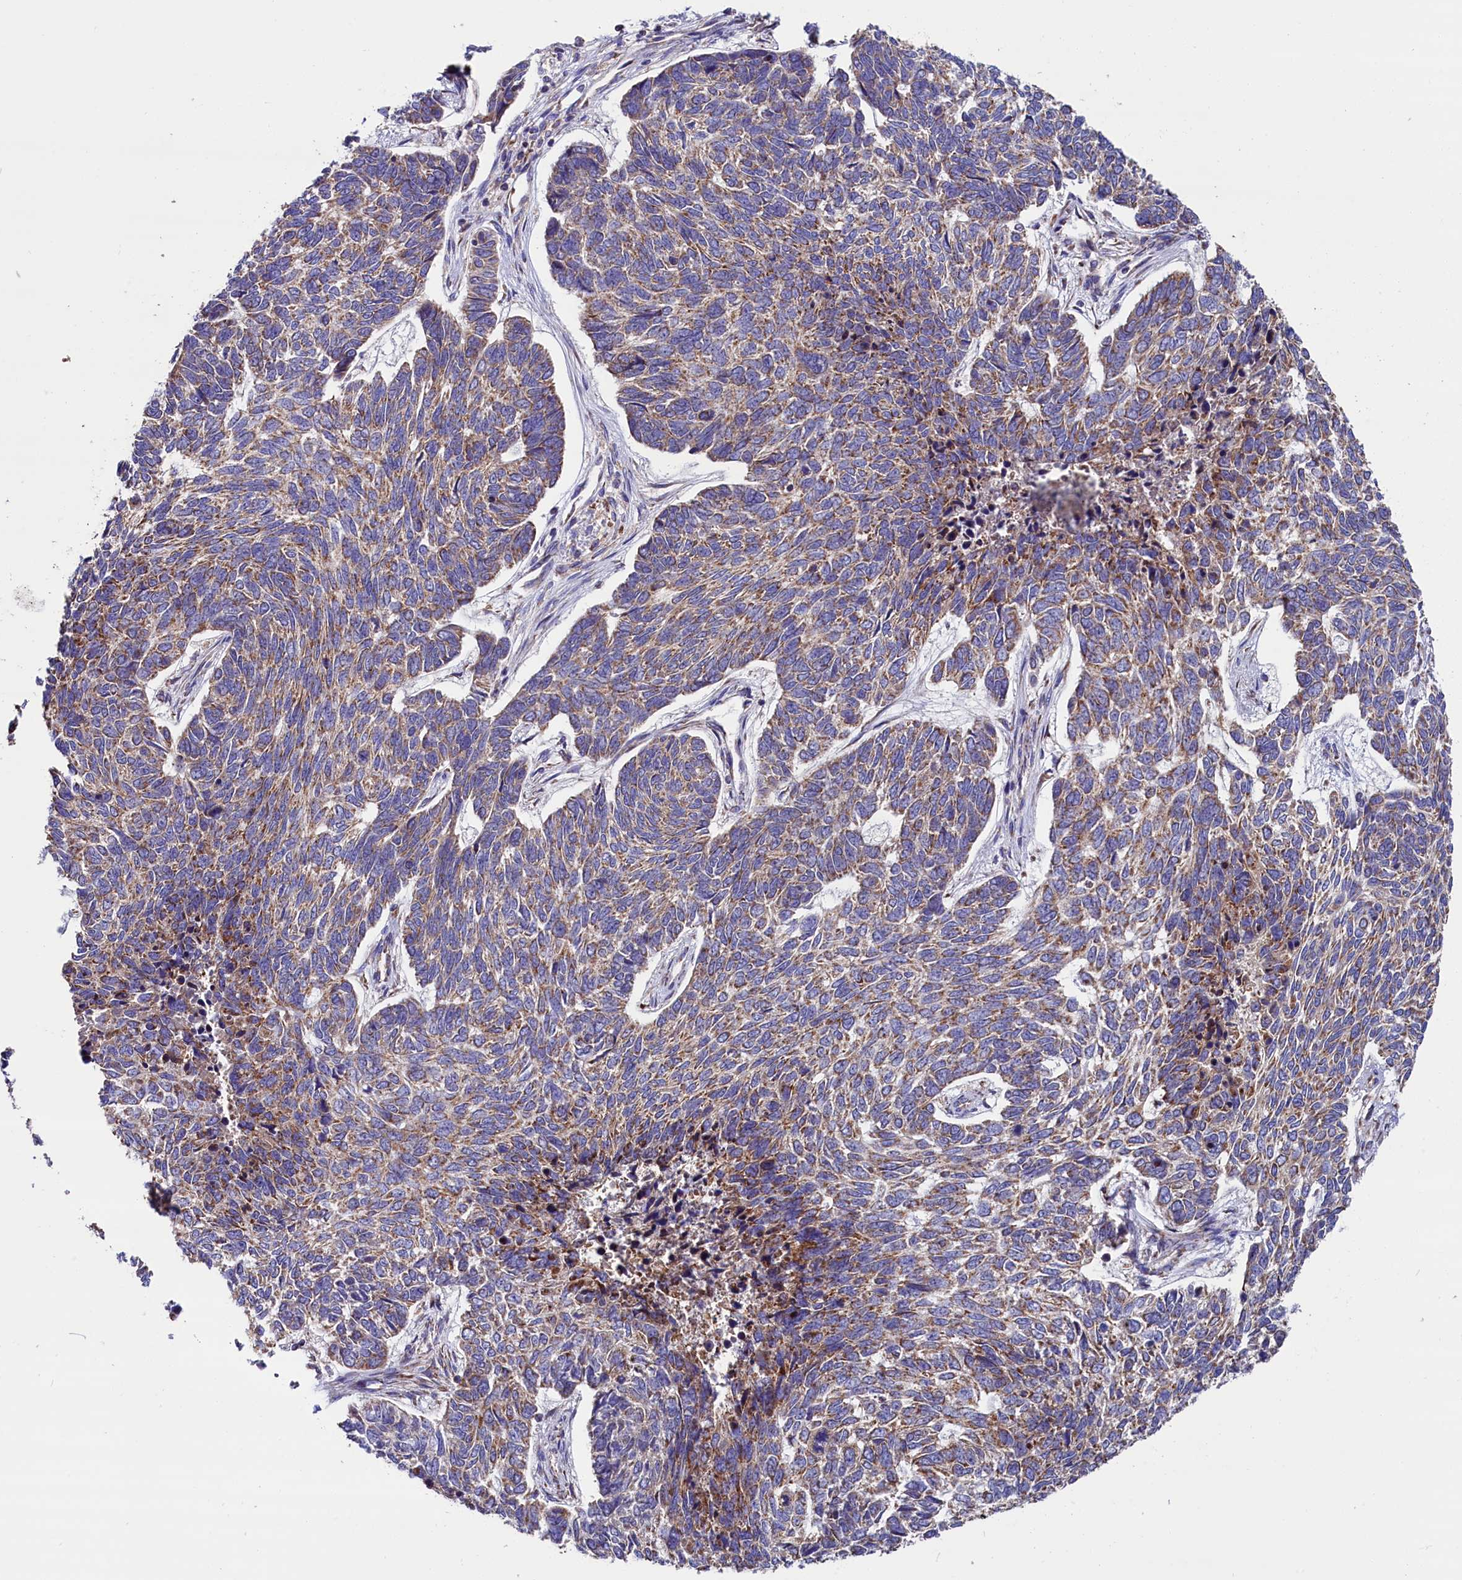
{"staining": {"intensity": "moderate", "quantity": "25%-75%", "location": "cytoplasmic/membranous"}, "tissue": "skin cancer", "cell_type": "Tumor cells", "image_type": "cancer", "snomed": [{"axis": "morphology", "description": "Basal cell carcinoma"}, {"axis": "topography", "description": "Skin"}], "caption": "IHC micrograph of neoplastic tissue: human skin basal cell carcinoma stained using immunohistochemistry (IHC) displays medium levels of moderate protein expression localized specifically in the cytoplasmic/membranous of tumor cells, appearing as a cytoplasmic/membranous brown color.", "gene": "ZSWIM1", "patient": {"sex": "female", "age": 65}}